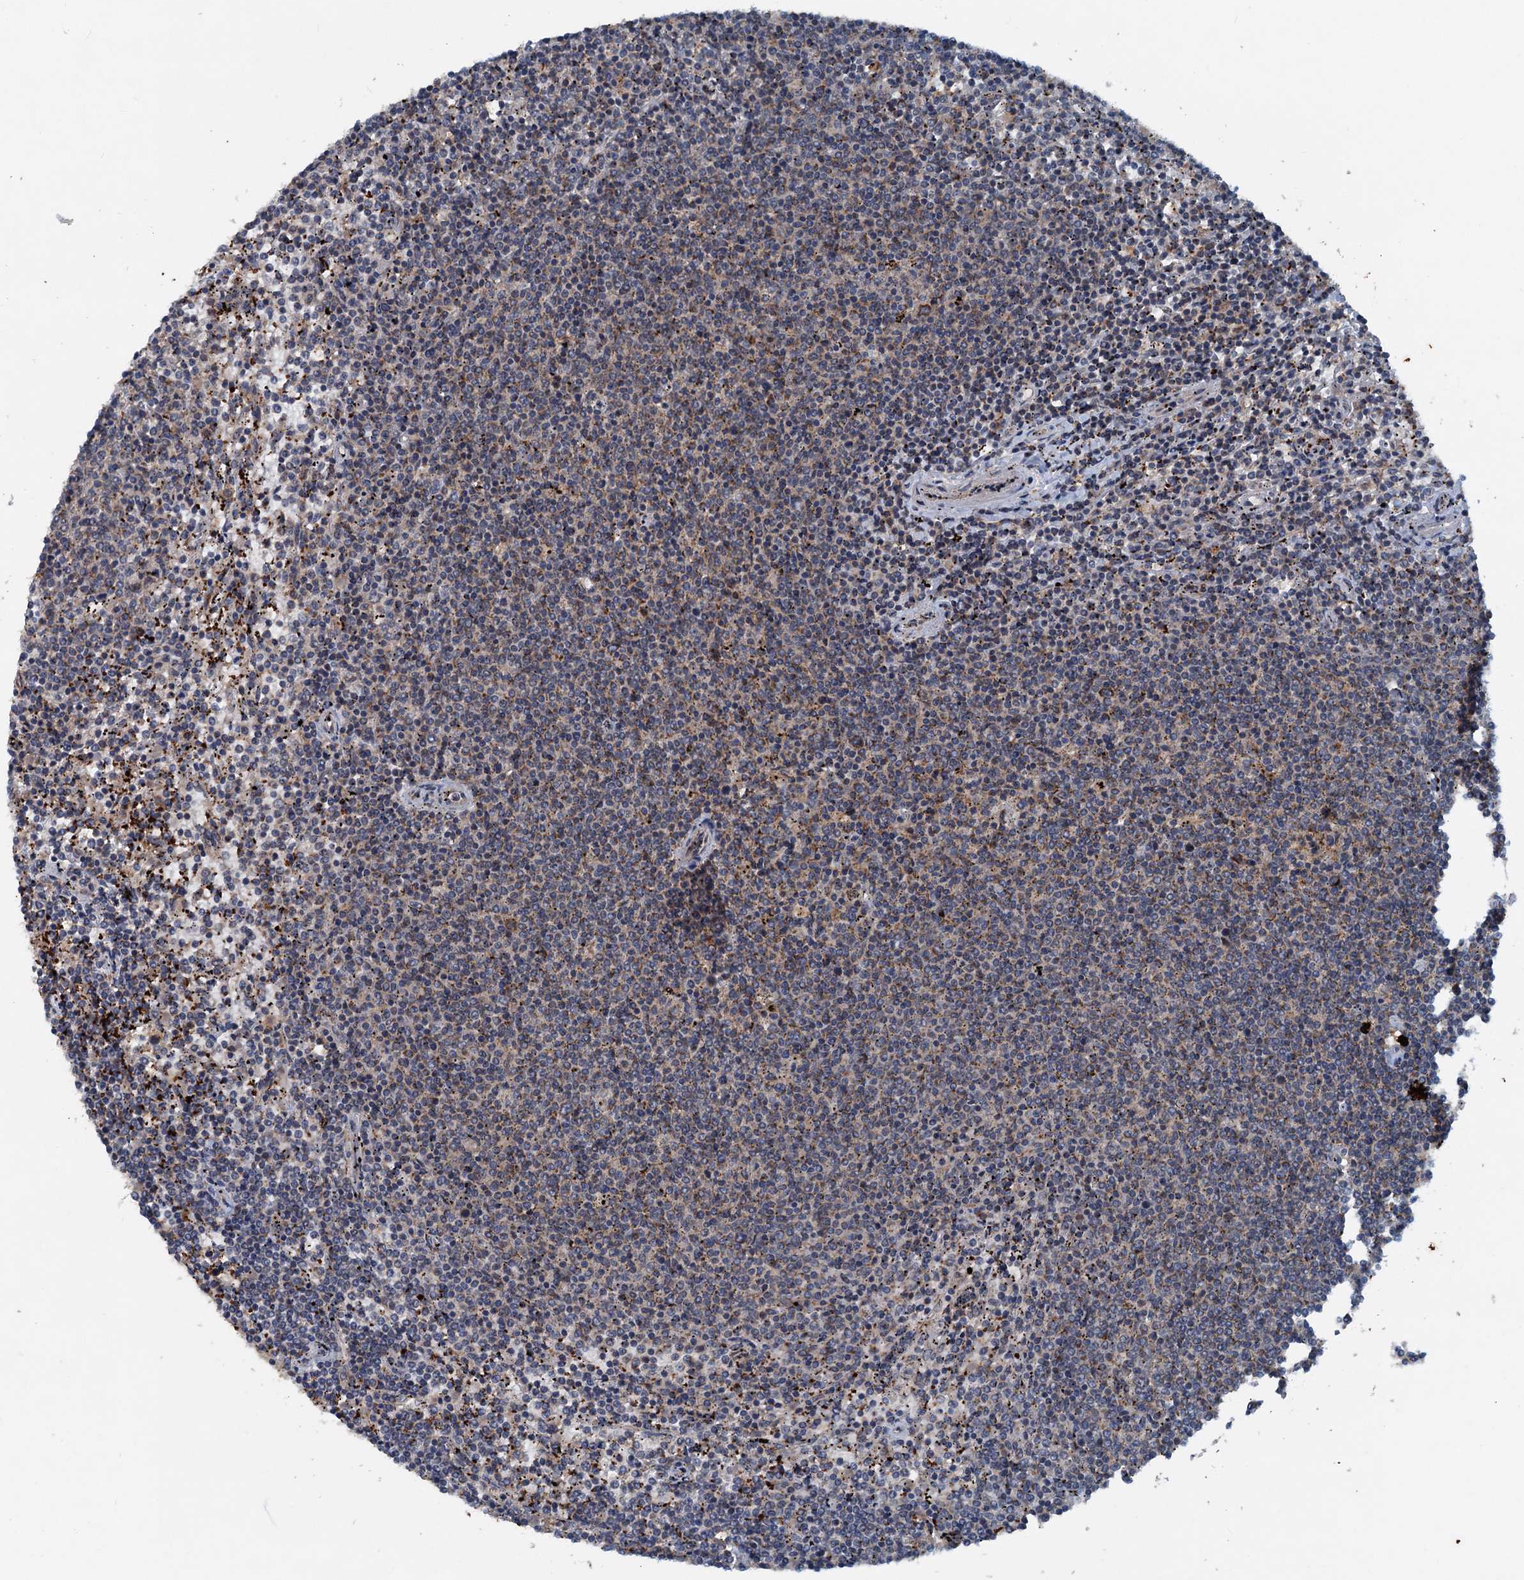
{"staining": {"intensity": "weak", "quantity": "<25%", "location": "cytoplasmic/membranous"}, "tissue": "lymphoma", "cell_type": "Tumor cells", "image_type": "cancer", "snomed": [{"axis": "morphology", "description": "Malignant lymphoma, non-Hodgkin's type, Low grade"}, {"axis": "topography", "description": "Spleen"}], "caption": "The histopathology image reveals no significant positivity in tumor cells of malignant lymphoma, non-Hodgkin's type (low-grade). (Immunohistochemistry (ihc), brightfield microscopy, high magnification).", "gene": "N4BP2L2", "patient": {"sex": "female", "age": 50}}